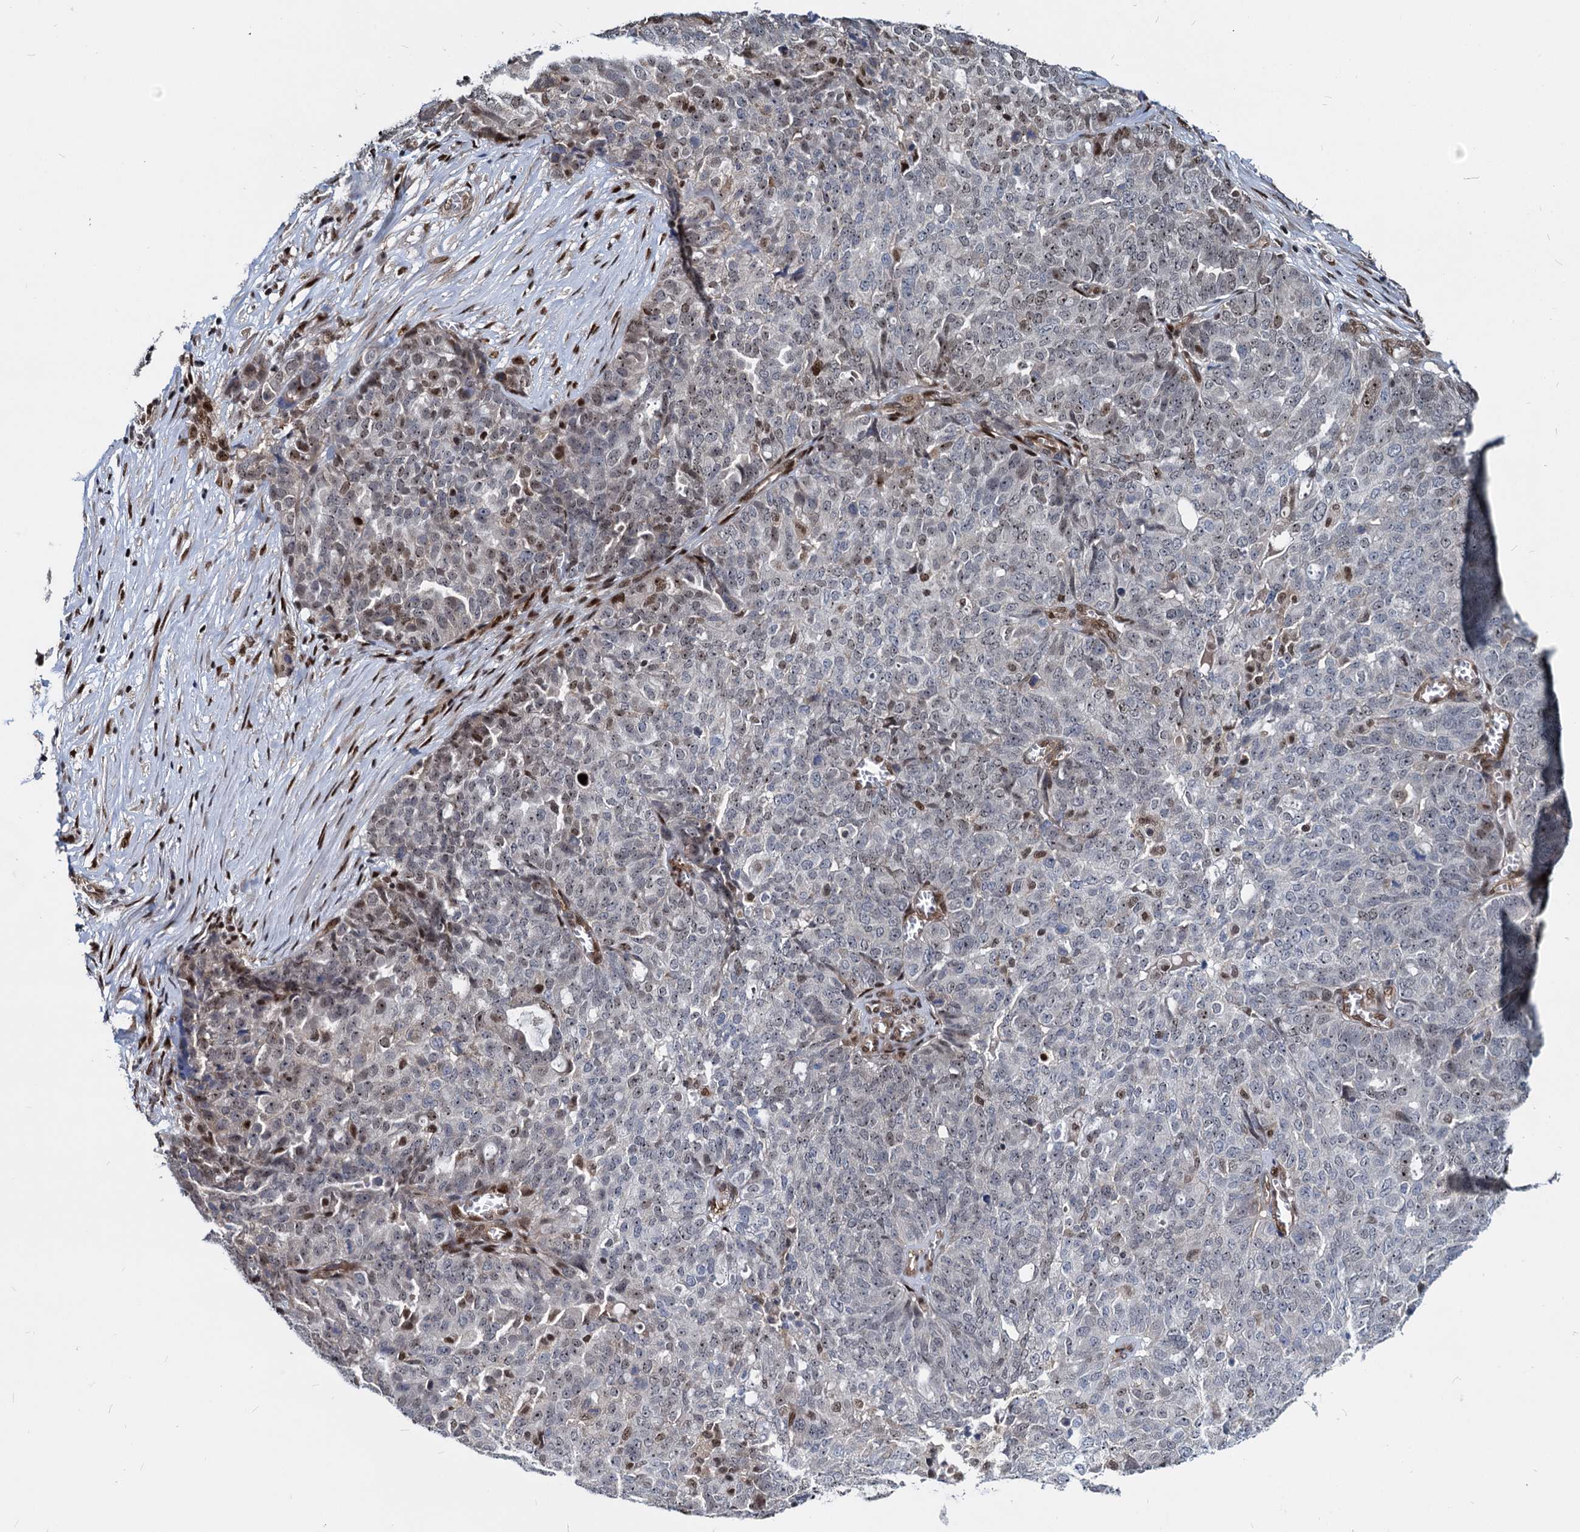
{"staining": {"intensity": "moderate", "quantity": "<25%", "location": "nuclear"}, "tissue": "ovarian cancer", "cell_type": "Tumor cells", "image_type": "cancer", "snomed": [{"axis": "morphology", "description": "Cystadenocarcinoma, serous, NOS"}, {"axis": "topography", "description": "Soft tissue"}, {"axis": "topography", "description": "Ovary"}], "caption": "Serous cystadenocarcinoma (ovarian) stained with a protein marker exhibits moderate staining in tumor cells.", "gene": "UBLCP1", "patient": {"sex": "female", "age": 57}}